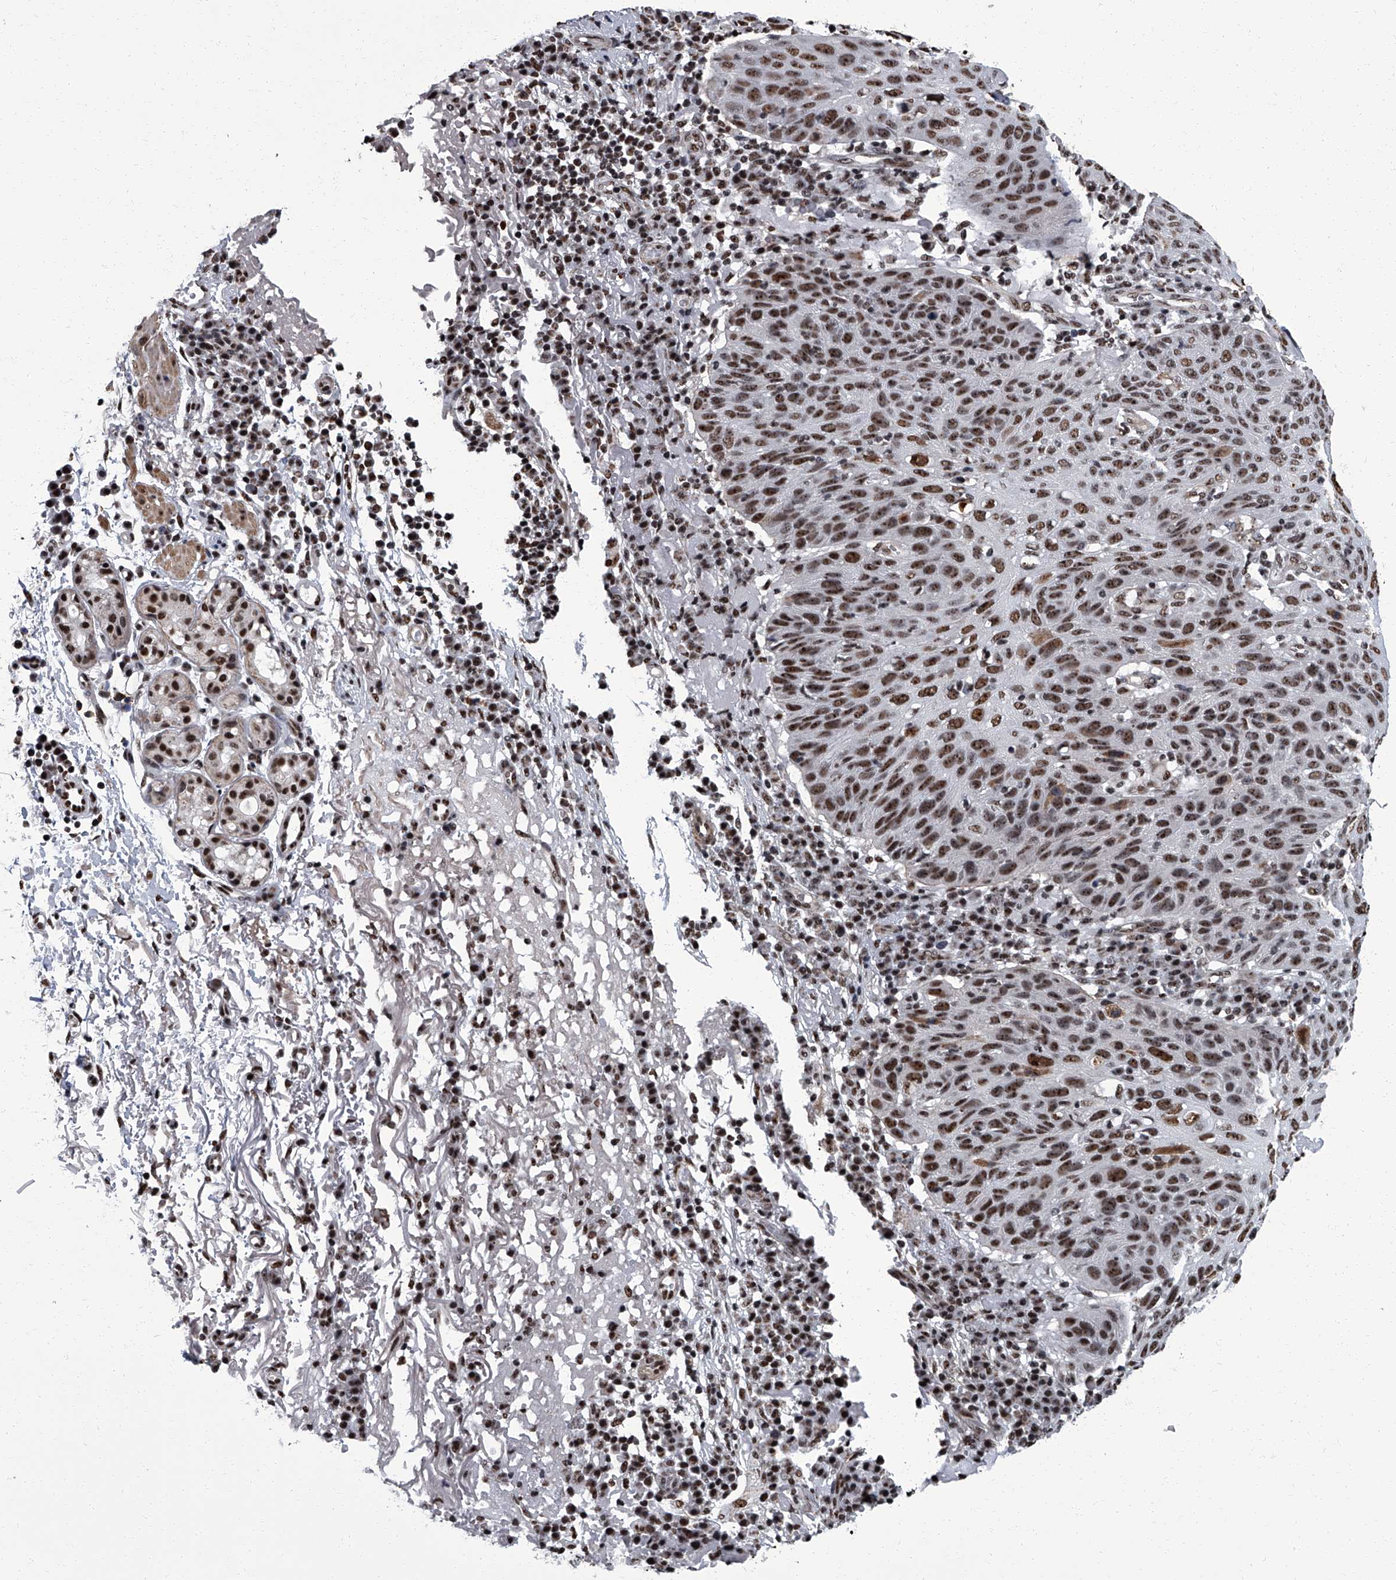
{"staining": {"intensity": "strong", "quantity": ">75%", "location": "nuclear"}, "tissue": "skin cancer", "cell_type": "Tumor cells", "image_type": "cancer", "snomed": [{"axis": "morphology", "description": "Squamous cell carcinoma, NOS"}, {"axis": "topography", "description": "Skin"}], "caption": "This is an image of IHC staining of skin cancer, which shows strong staining in the nuclear of tumor cells.", "gene": "ZNF518B", "patient": {"sex": "female", "age": 90}}